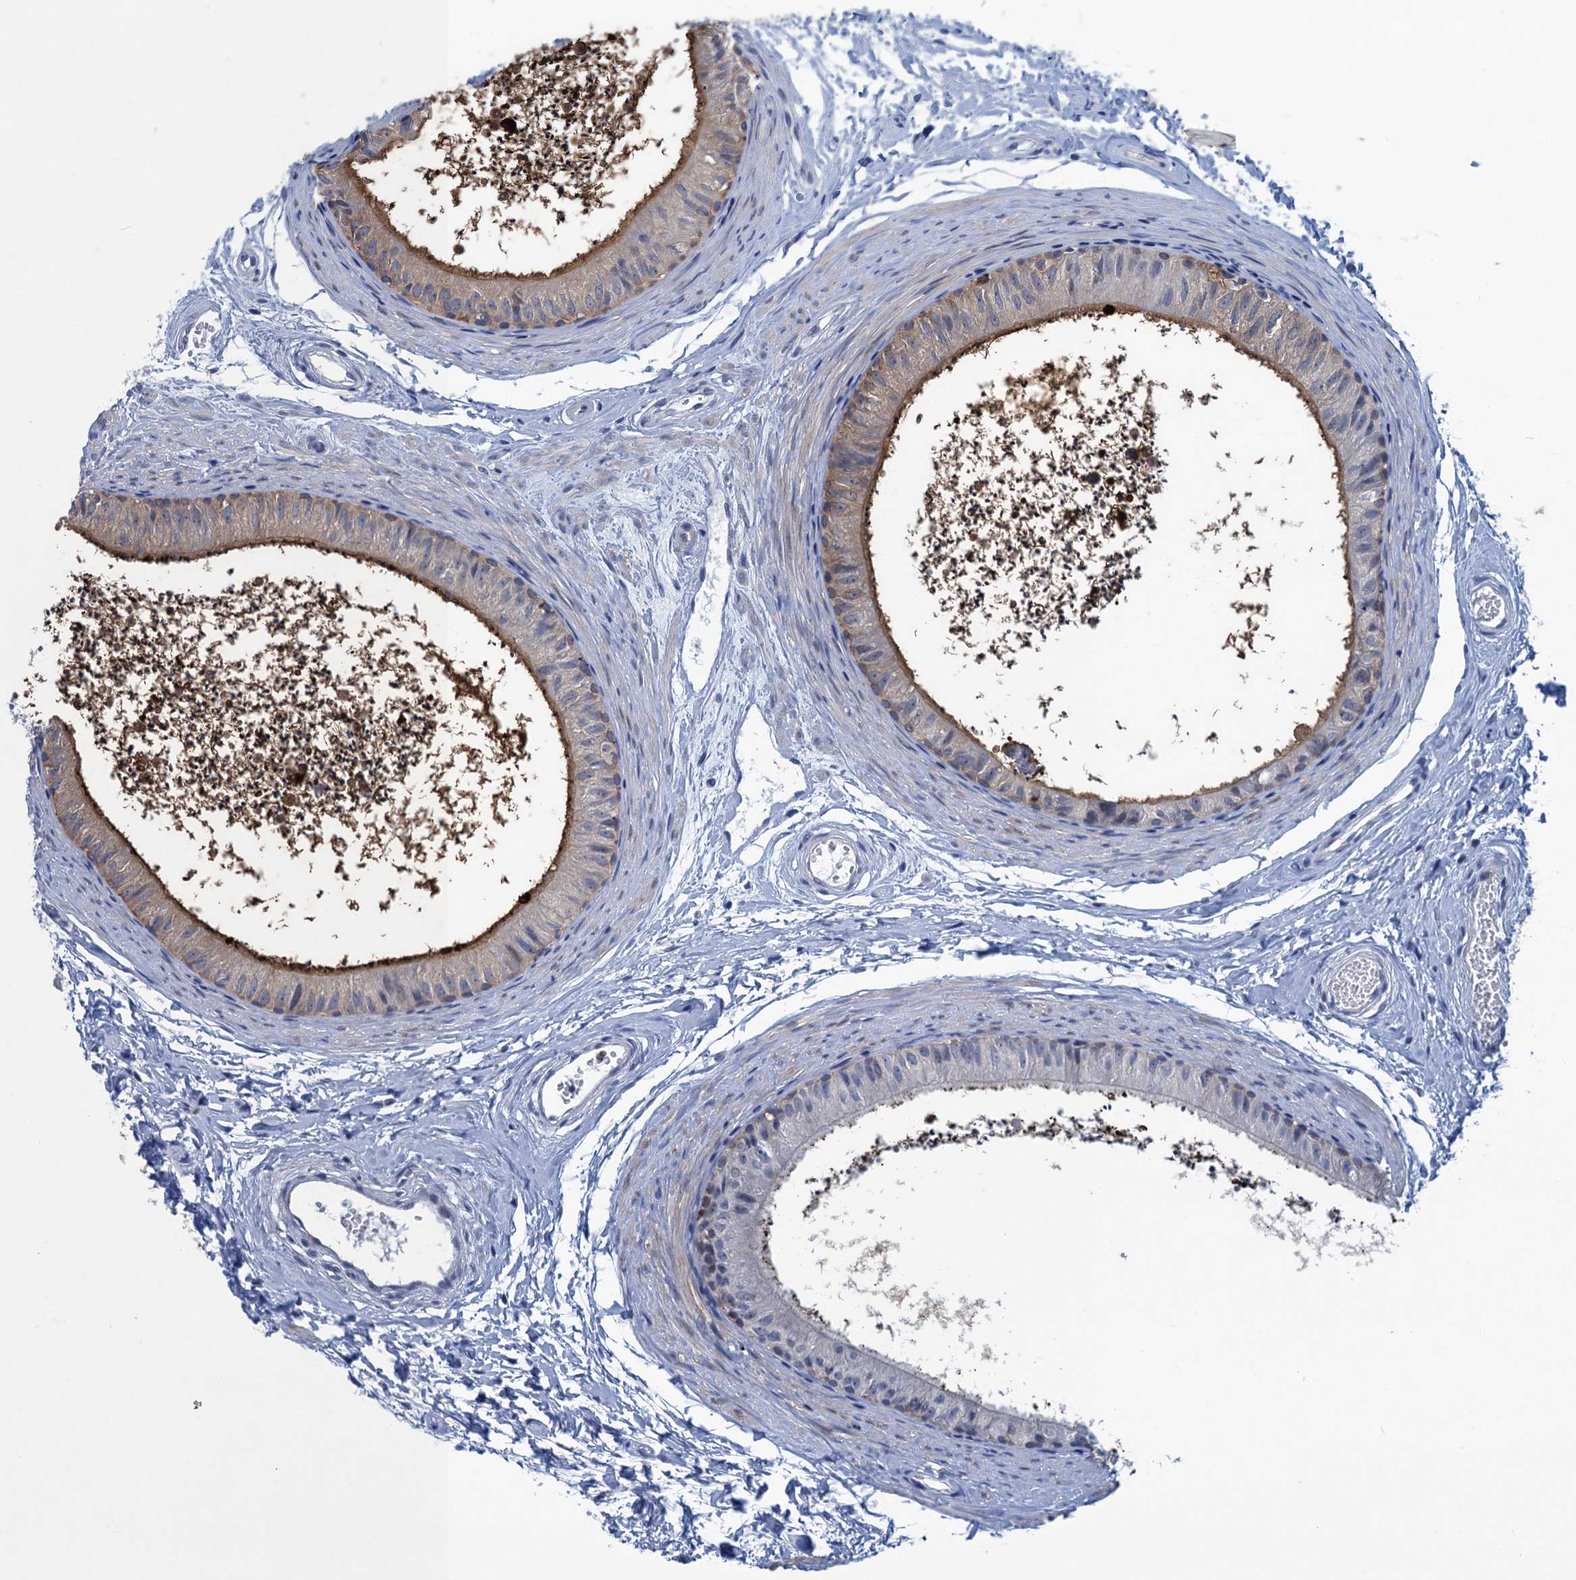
{"staining": {"intensity": "moderate", "quantity": "<25%", "location": "cytoplasmic/membranous"}, "tissue": "epididymis", "cell_type": "Glandular cells", "image_type": "normal", "snomed": [{"axis": "morphology", "description": "Normal tissue, NOS"}, {"axis": "topography", "description": "Epididymis"}], "caption": "Epididymis was stained to show a protein in brown. There is low levels of moderate cytoplasmic/membranous positivity in about <25% of glandular cells.", "gene": "SCEL", "patient": {"sex": "male", "age": 56}}